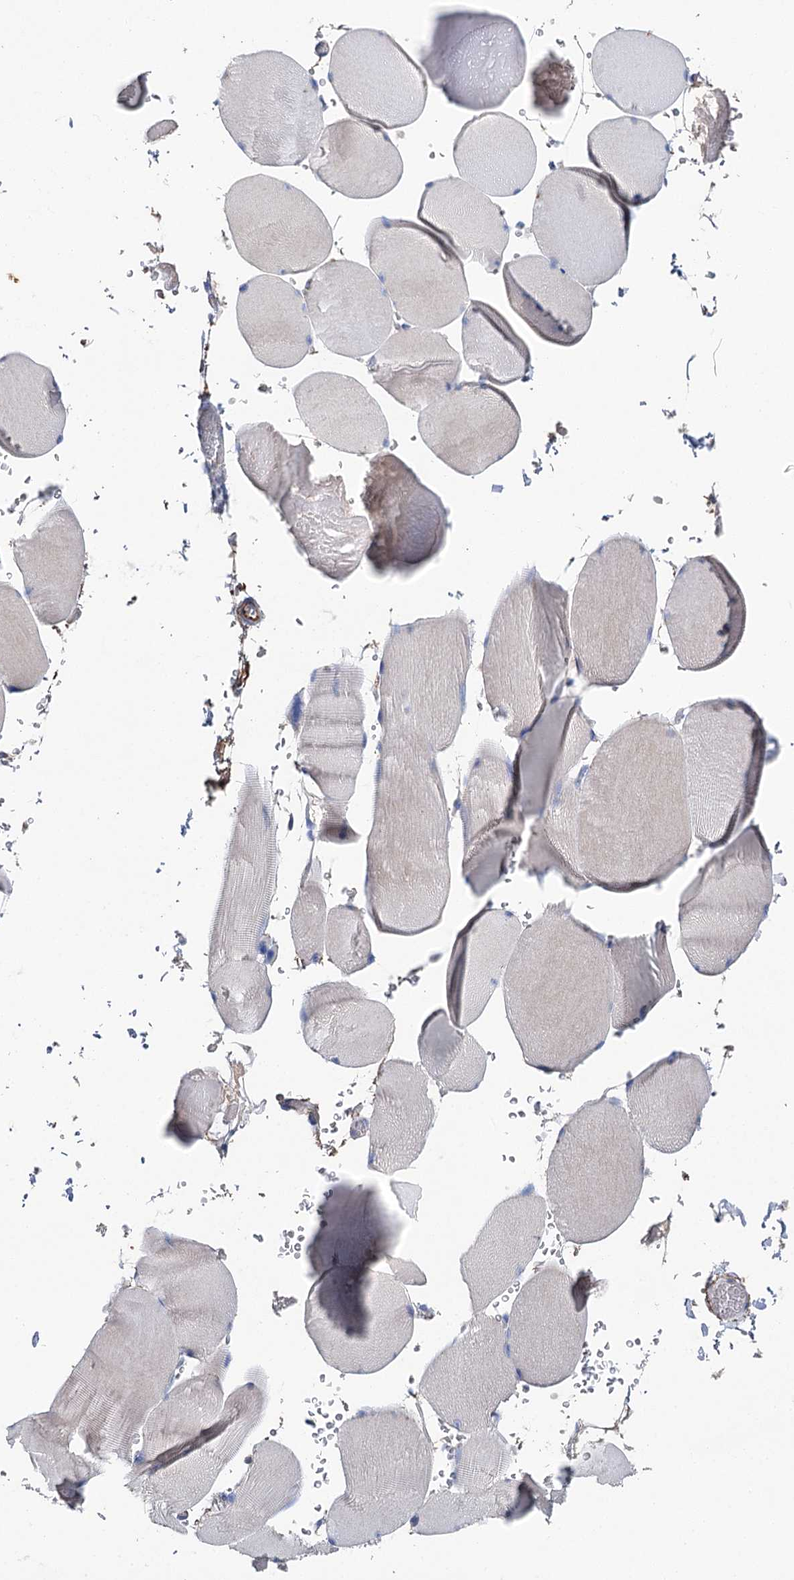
{"staining": {"intensity": "negative", "quantity": "none", "location": "none"}, "tissue": "skeletal muscle", "cell_type": "Myocytes", "image_type": "normal", "snomed": [{"axis": "morphology", "description": "Normal tissue, NOS"}, {"axis": "topography", "description": "Skeletal muscle"}, {"axis": "topography", "description": "Head-Neck"}], "caption": "There is no significant positivity in myocytes of skeletal muscle. (Brightfield microscopy of DAB immunohistochemistry (IHC) at high magnification).", "gene": "EPYC", "patient": {"sex": "male", "age": 66}}